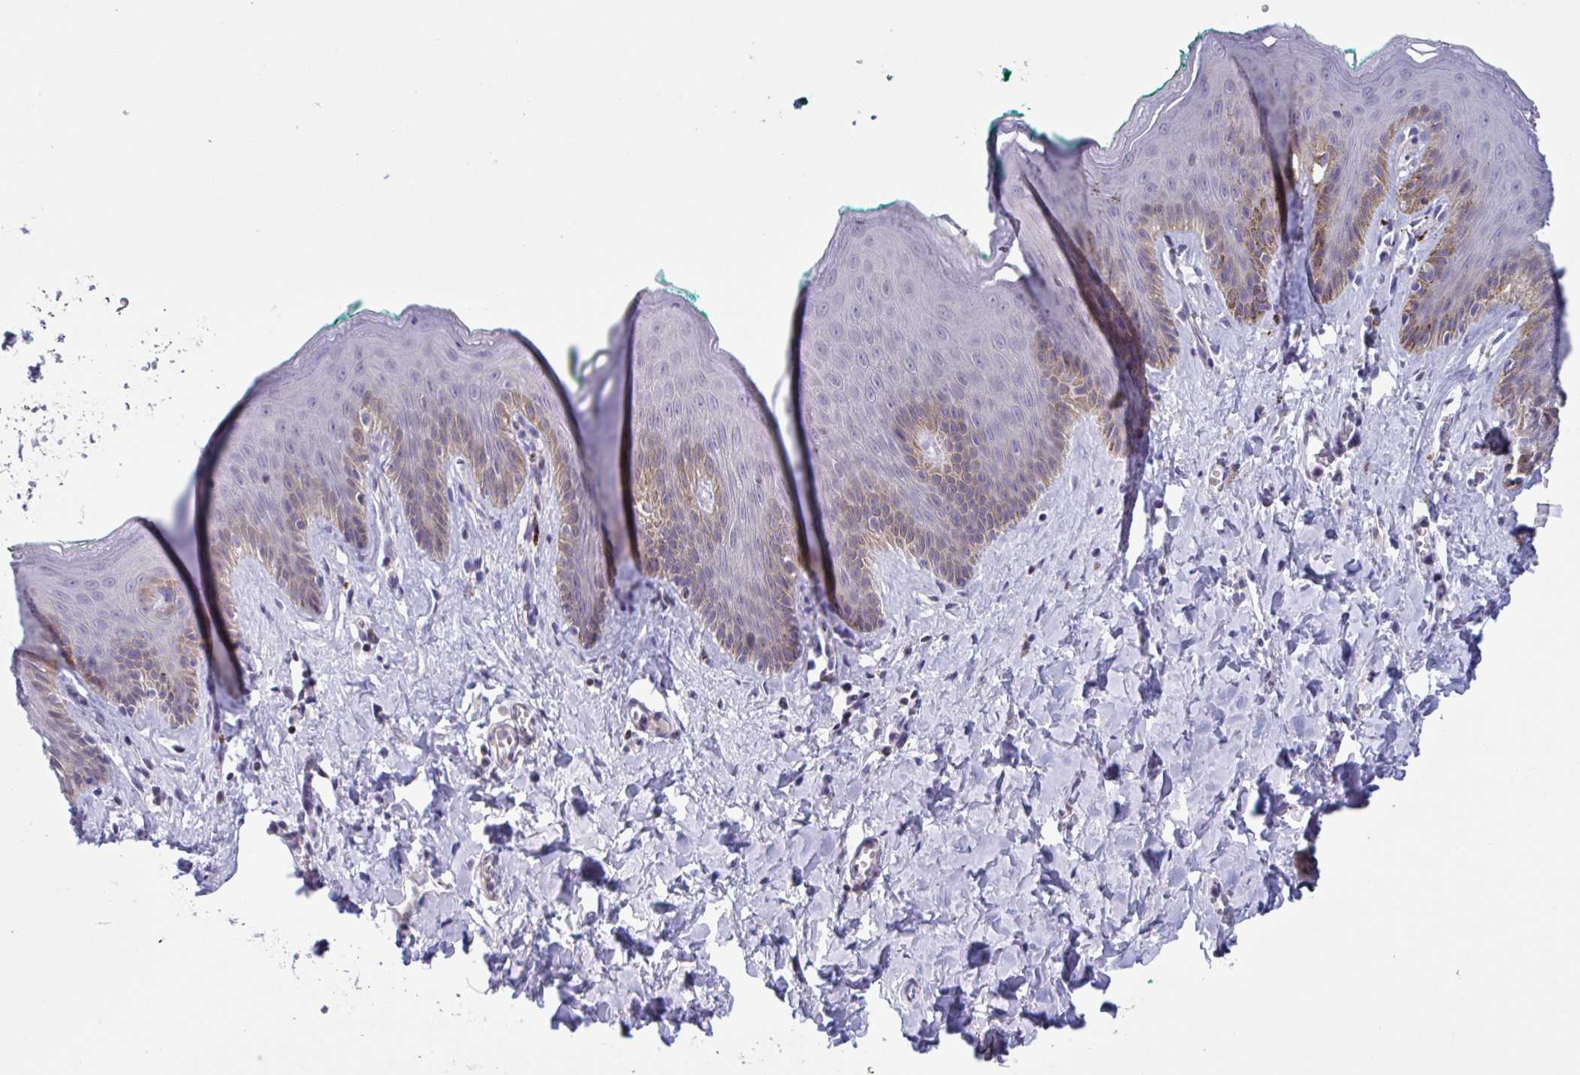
{"staining": {"intensity": "weak", "quantity": "<25%", "location": "cytoplasmic/membranous"}, "tissue": "skin", "cell_type": "Epidermal cells", "image_type": "normal", "snomed": [{"axis": "morphology", "description": "Normal tissue, NOS"}, {"axis": "topography", "description": "Vulva"}, {"axis": "topography", "description": "Peripheral nerve tissue"}], "caption": "Human skin stained for a protein using IHC exhibits no expression in epidermal cells.", "gene": "SNX11", "patient": {"sex": "female", "age": 66}}